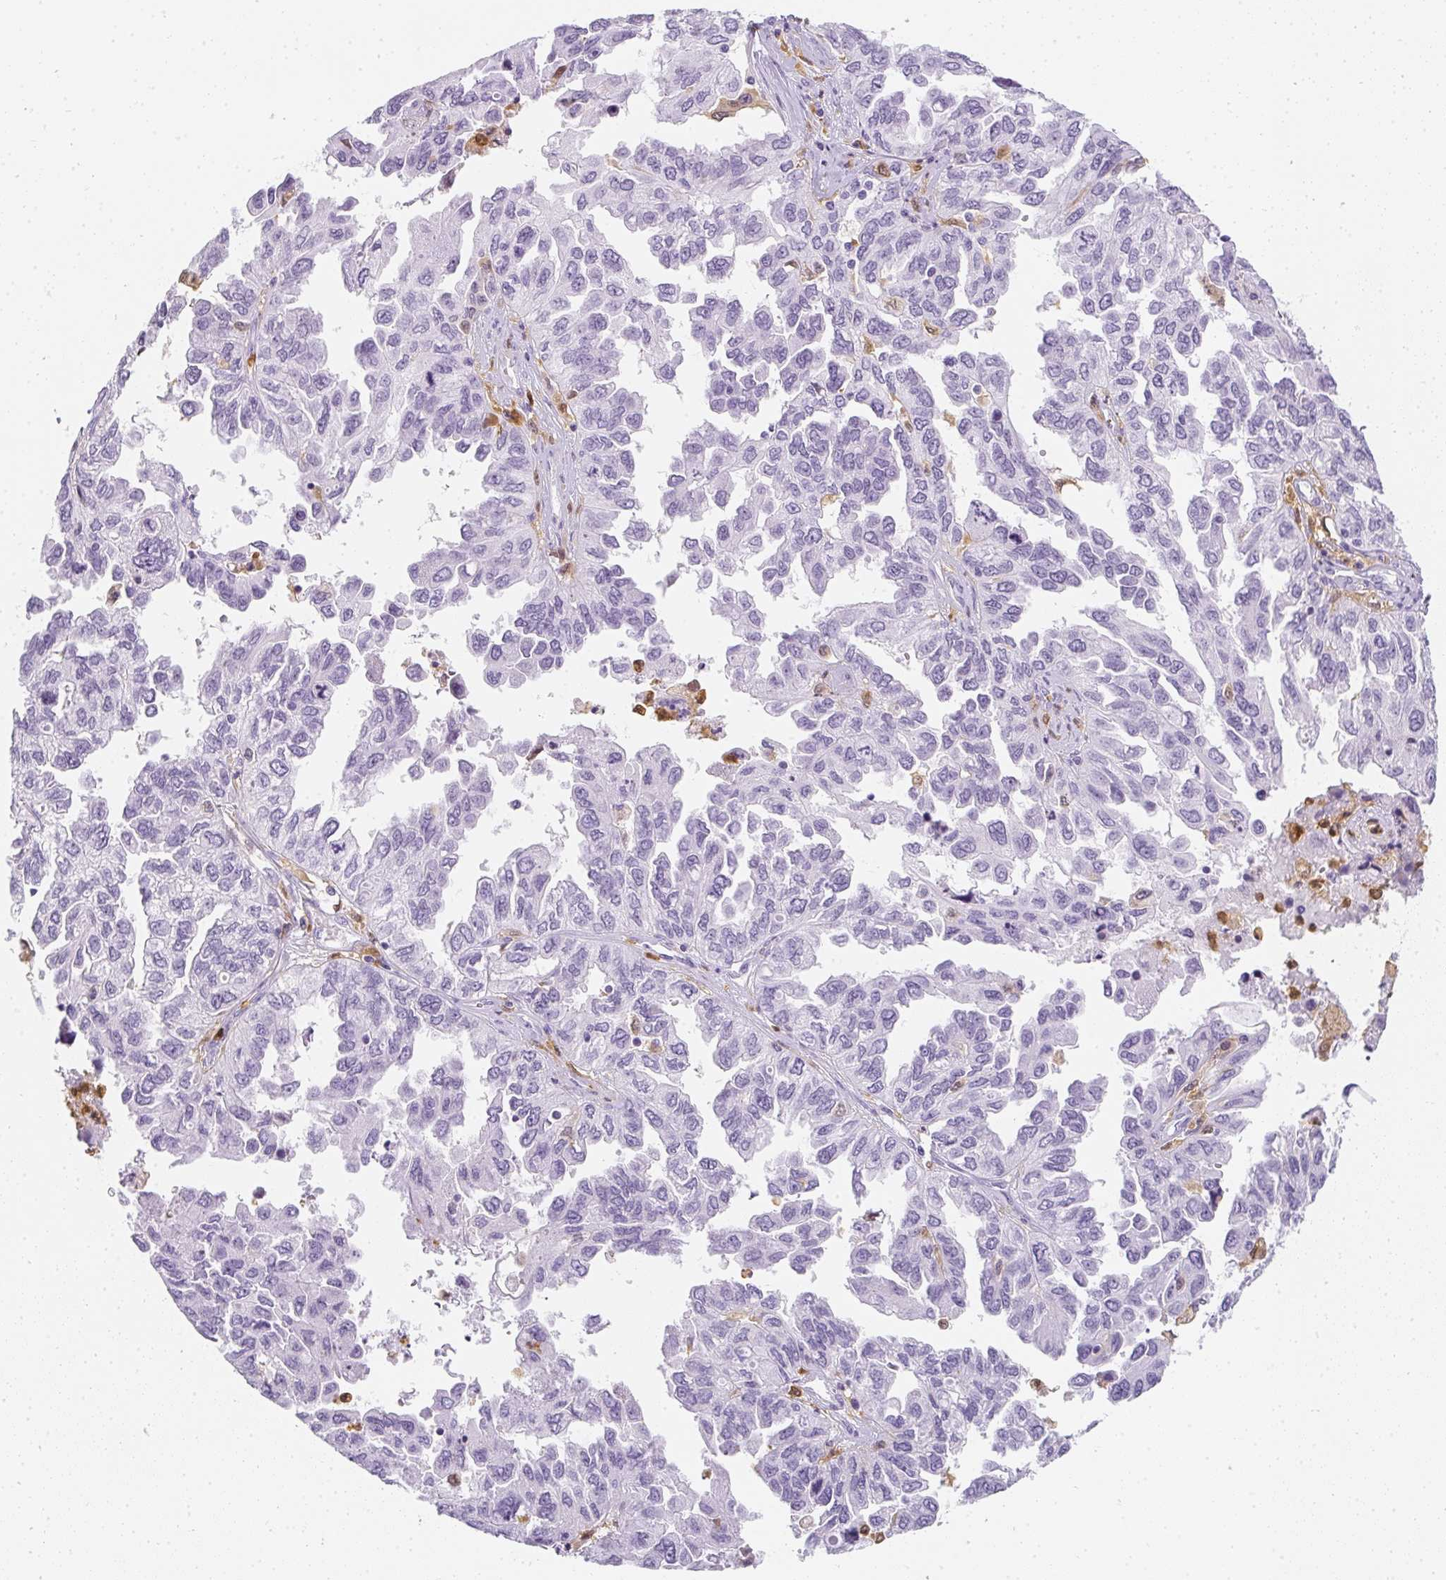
{"staining": {"intensity": "negative", "quantity": "none", "location": "none"}, "tissue": "ovarian cancer", "cell_type": "Tumor cells", "image_type": "cancer", "snomed": [{"axis": "morphology", "description": "Cystadenocarcinoma, serous, NOS"}, {"axis": "topography", "description": "Ovary"}], "caption": "Immunohistochemistry (IHC) micrograph of human ovarian cancer (serous cystadenocarcinoma) stained for a protein (brown), which shows no staining in tumor cells. (DAB (3,3'-diaminobenzidine) IHC, high magnification).", "gene": "HK3", "patient": {"sex": "female", "age": 53}}